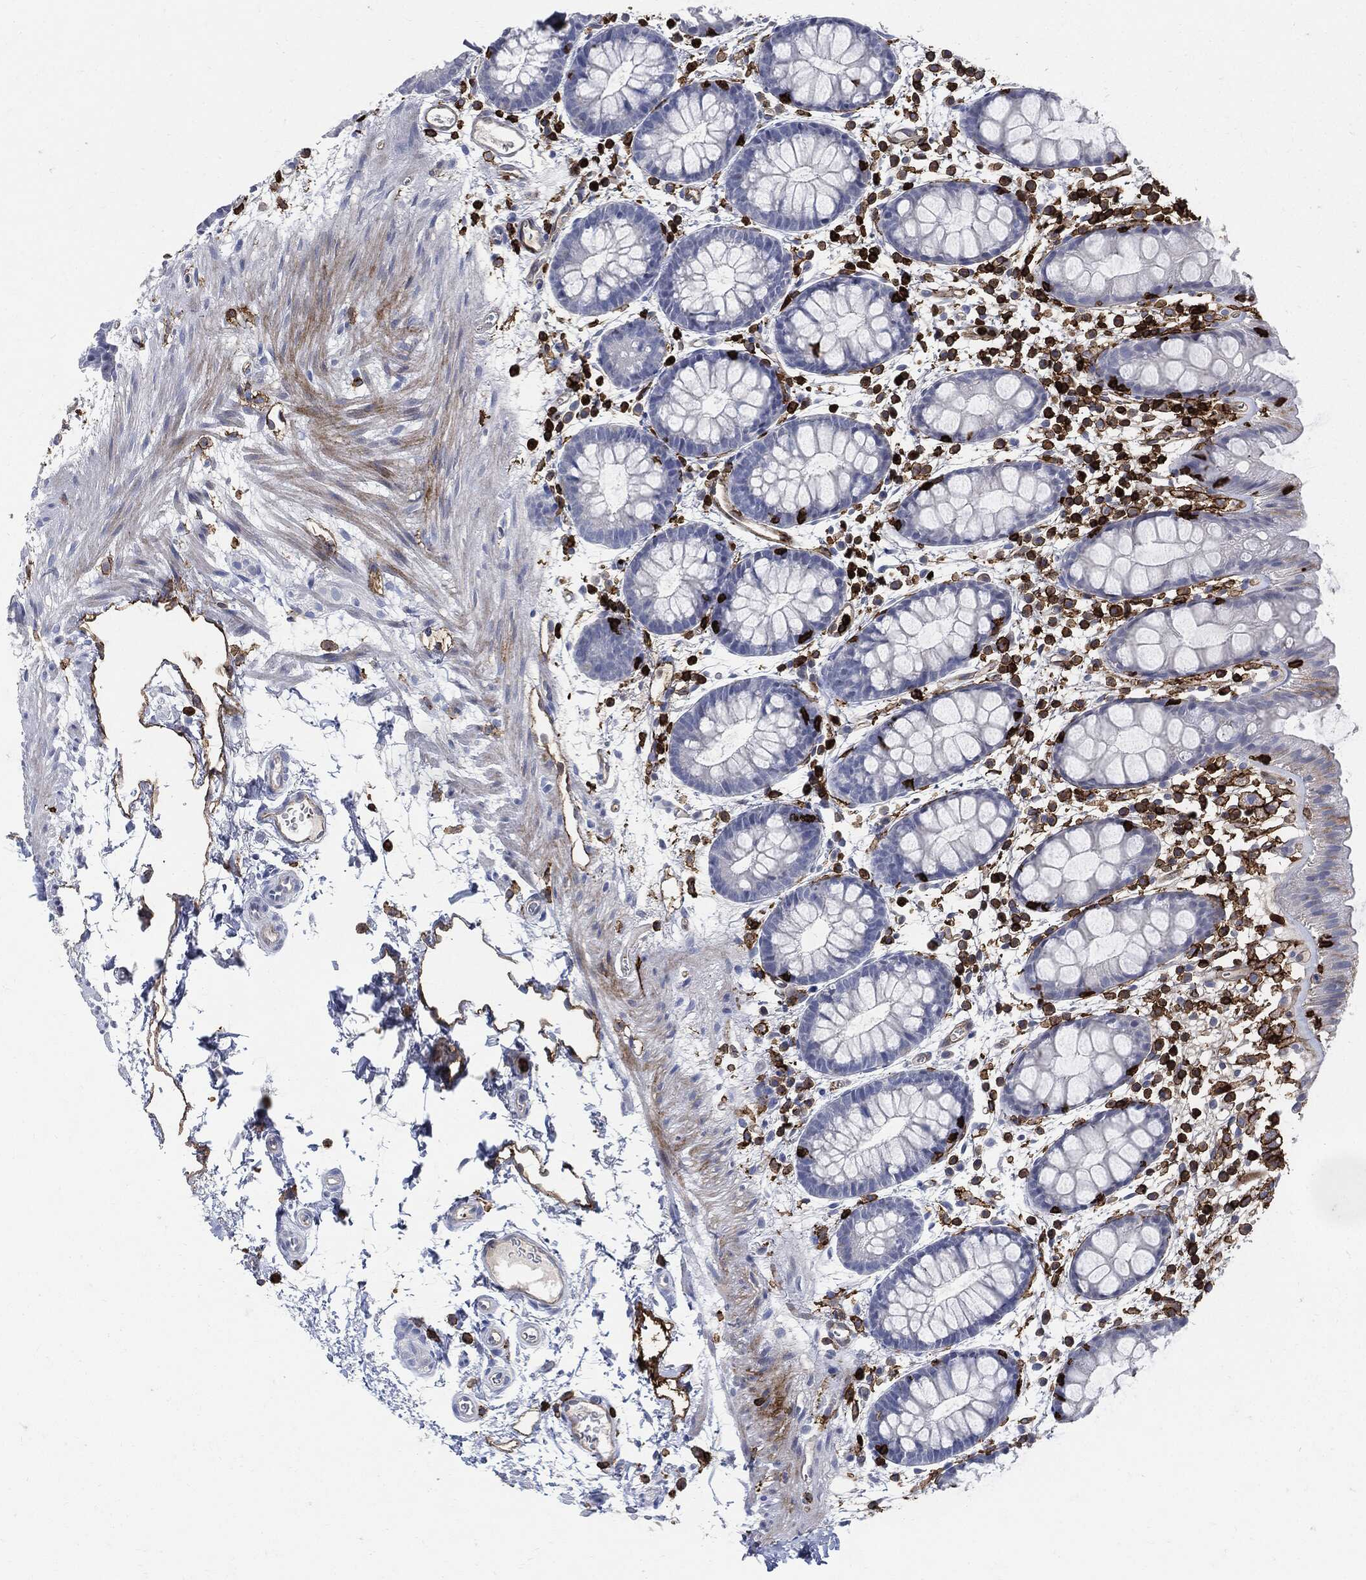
{"staining": {"intensity": "negative", "quantity": "none", "location": "none"}, "tissue": "rectum", "cell_type": "Glandular cells", "image_type": "normal", "snomed": [{"axis": "morphology", "description": "Normal tissue, NOS"}, {"axis": "topography", "description": "Rectum"}], "caption": "DAB immunohistochemical staining of normal human rectum shows no significant staining in glandular cells. The staining was performed using DAB (3,3'-diaminobenzidine) to visualize the protein expression in brown, while the nuclei were stained in blue with hematoxylin (Magnification: 20x).", "gene": "PTPRC", "patient": {"sex": "male", "age": 57}}